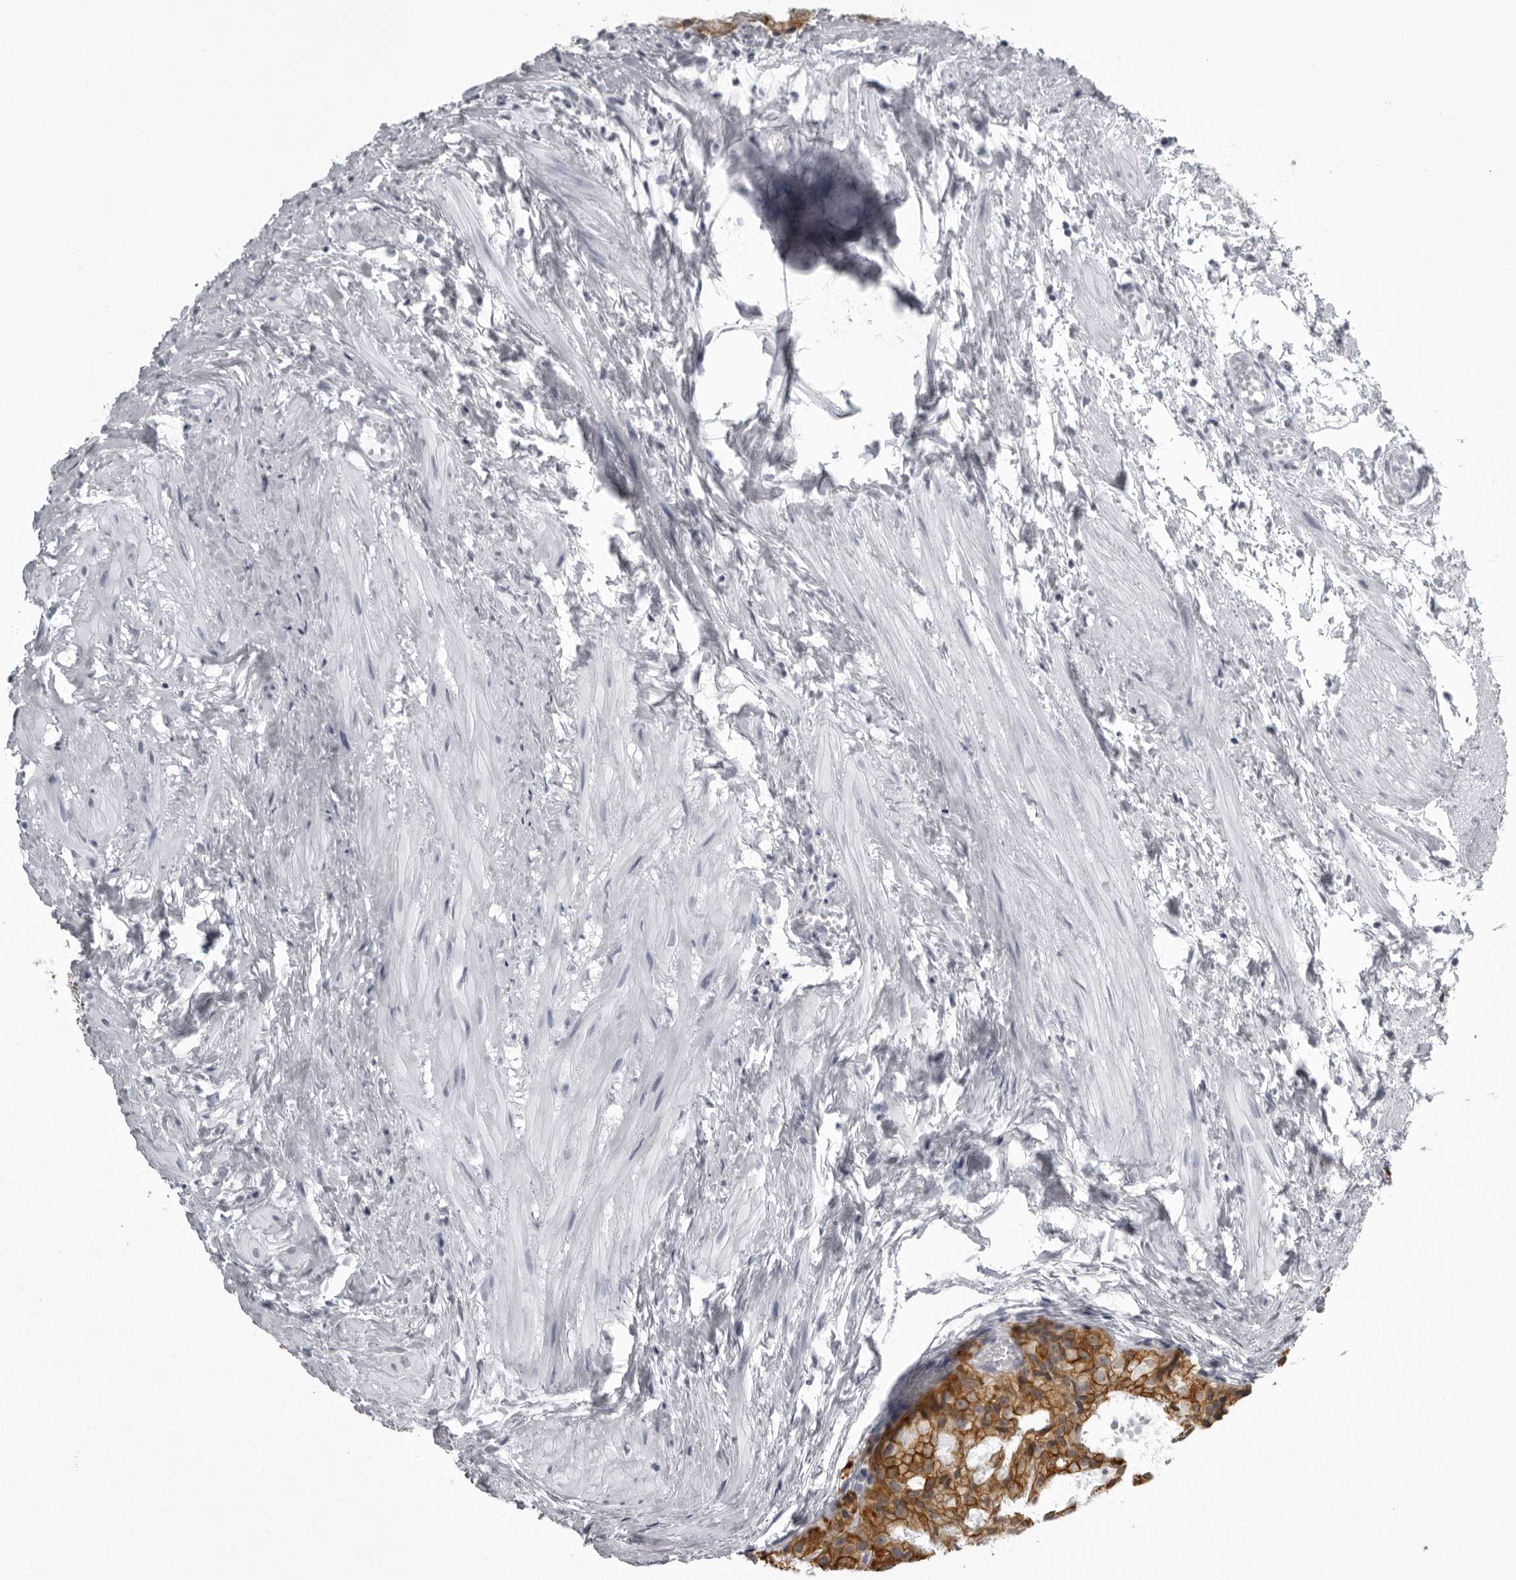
{"staining": {"intensity": "moderate", "quantity": ">75%", "location": "cytoplasmic/membranous"}, "tissue": "prostate cancer", "cell_type": "Tumor cells", "image_type": "cancer", "snomed": [{"axis": "morphology", "description": "Adenocarcinoma, Low grade"}, {"axis": "topography", "description": "Prostate"}], "caption": "An immunohistochemistry (IHC) histopathology image of tumor tissue is shown. Protein staining in brown labels moderate cytoplasmic/membranous positivity in prostate cancer (low-grade adenocarcinoma) within tumor cells.", "gene": "UROD", "patient": {"sex": "male", "age": 88}}